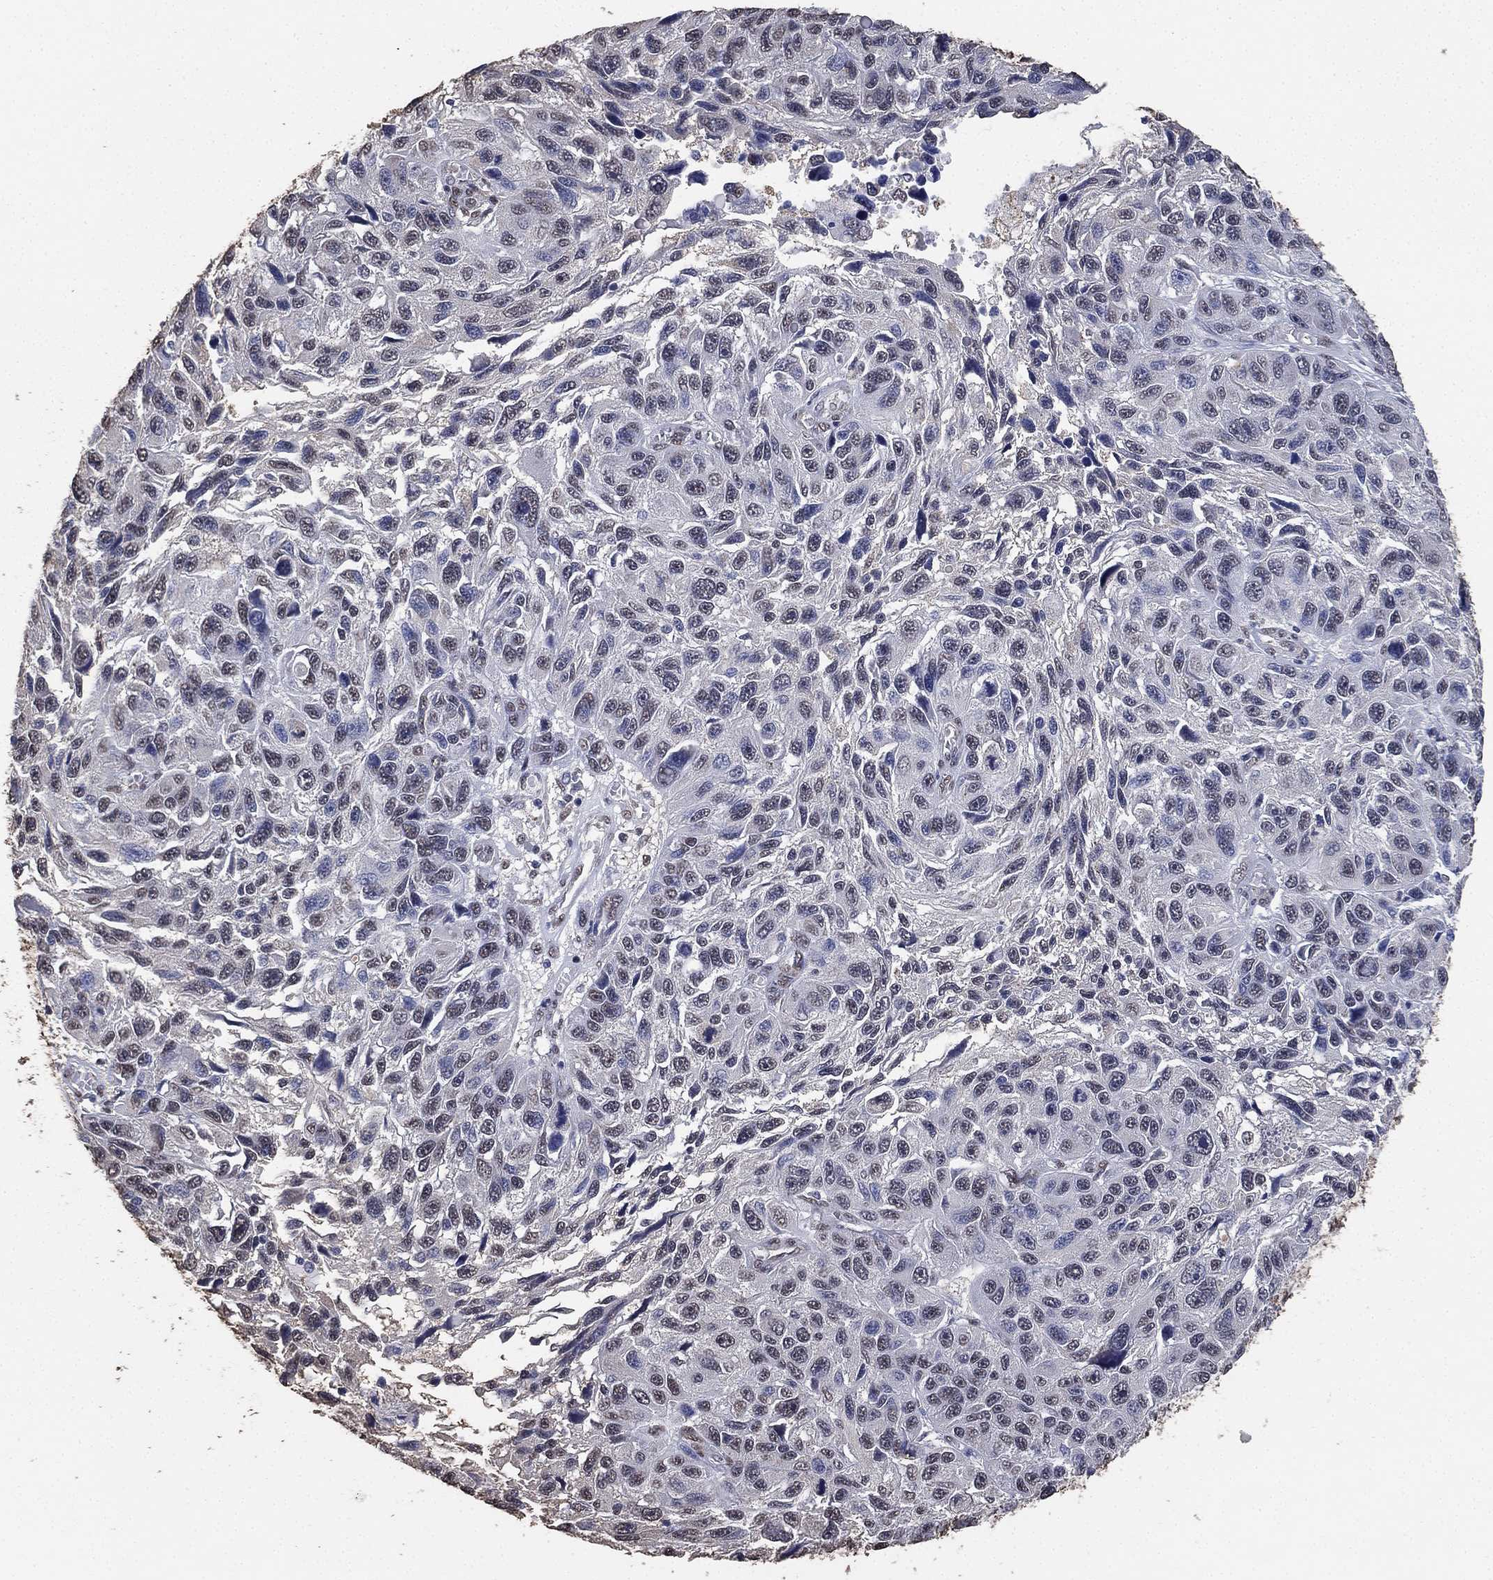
{"staining": {"intensity": "negative", "quantity": "none", "location": "none"}, "tissue": "melanoma", "cell_type": "Tumor cells", "image_type": "cancer", "snomed": [{"axis": "morphology", "description": "Malignant melanoma, NOS"}, {"axis": "topography", "description": "Skin"}], "caption": "An image of human melanoma is negative for staining in tumor cells.", "gene": "ALDH7A1", "patient": {"sex": "male", "age": 53}}